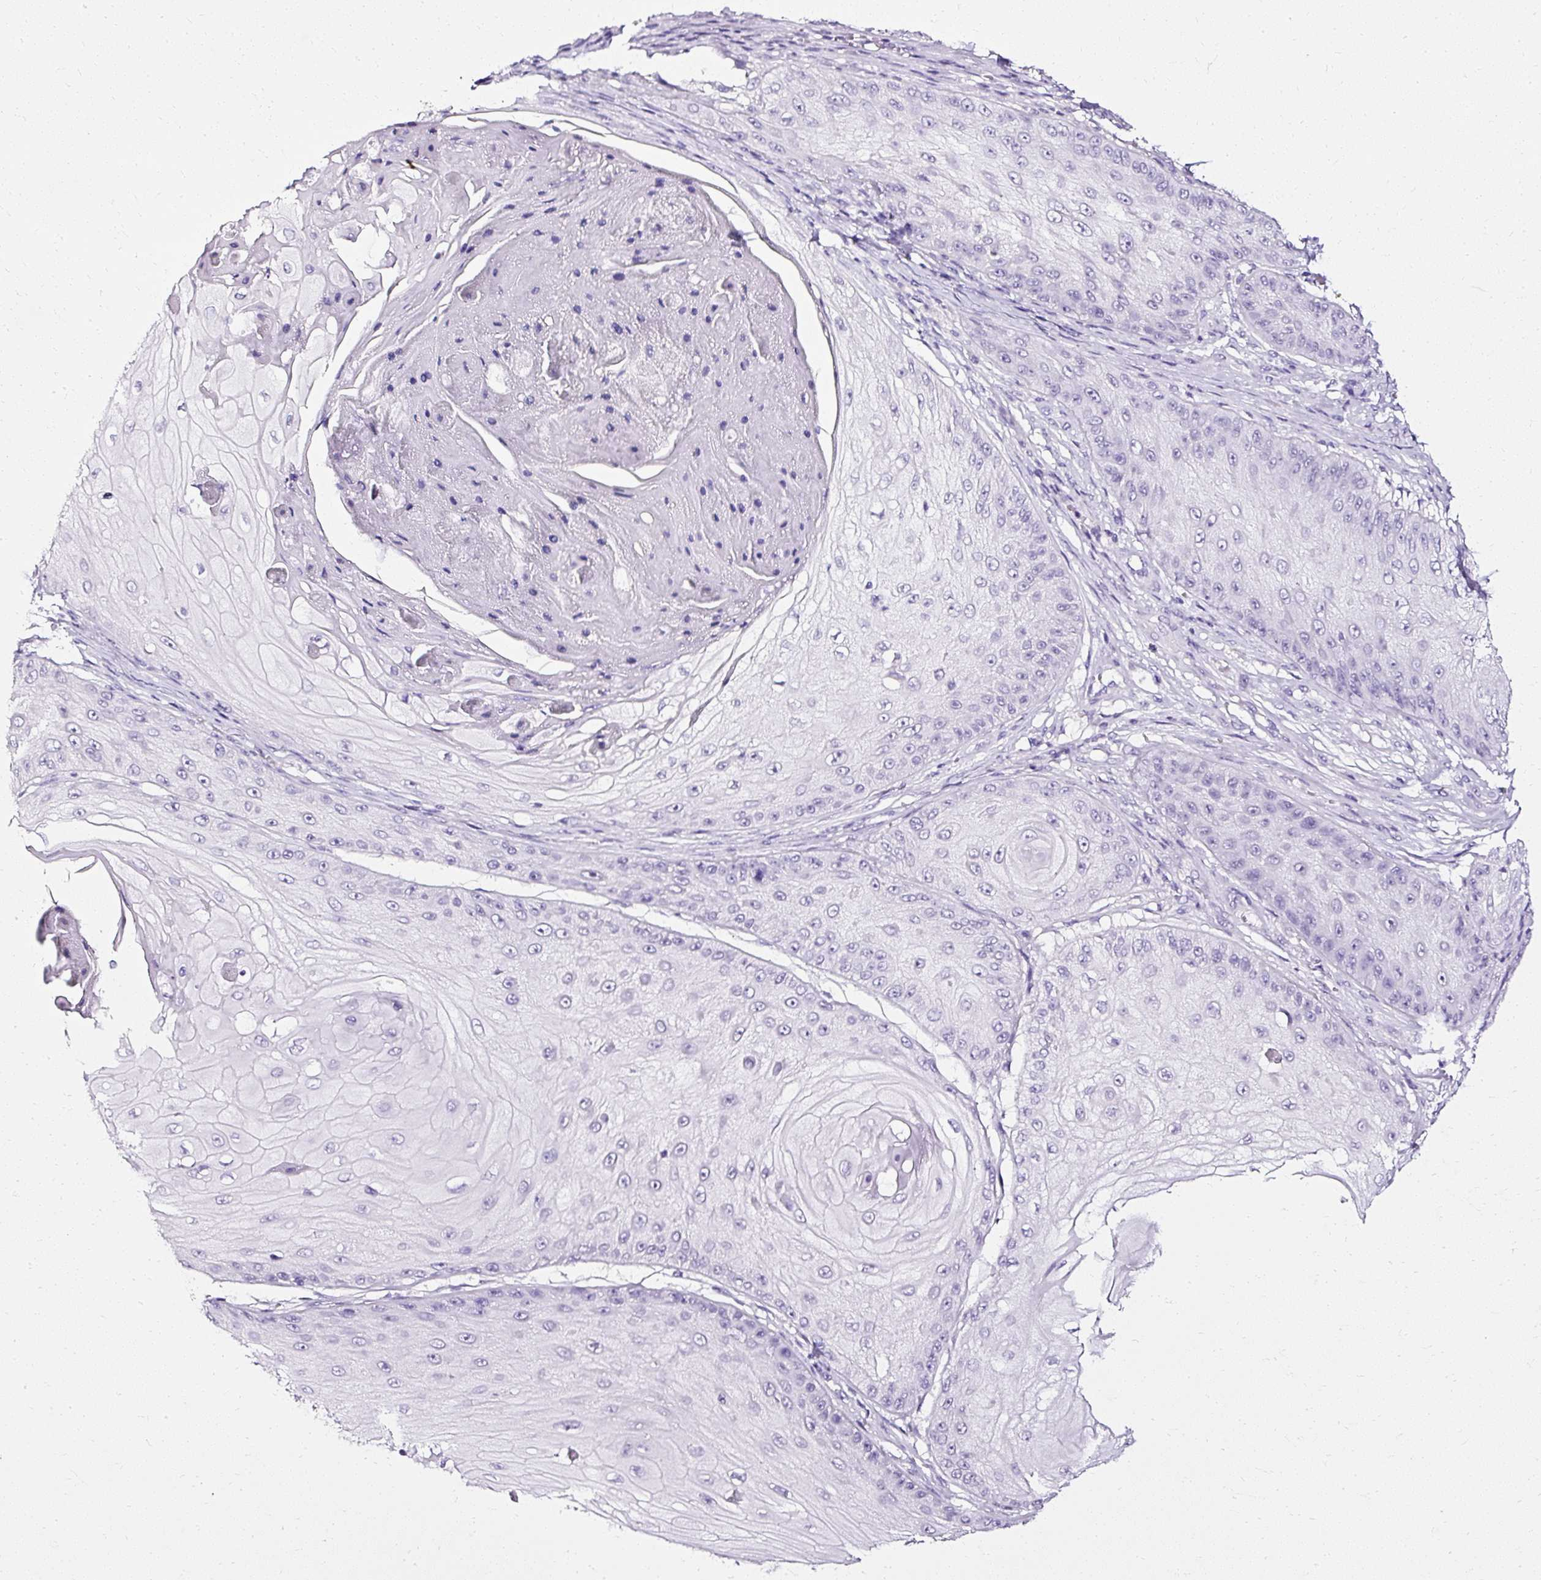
{"staining": {"intensity": "negative", "quantity": "none", "location": "none"}, "tissue": "skin cancer", "cell_type": "Tumor cells", "image_type": "cancer", "snomed": [{"axis": "morphology", "description": "Squamous cell carcinoma, NOS"}, {"axis": "topography", "description": "Skin"}], "caption": "Tumor cells are negative for protein expression in human squamous cell carcinoma (skin).", "gene": "ATP2A1", "patient": {"sex": "male", "age": 70}}